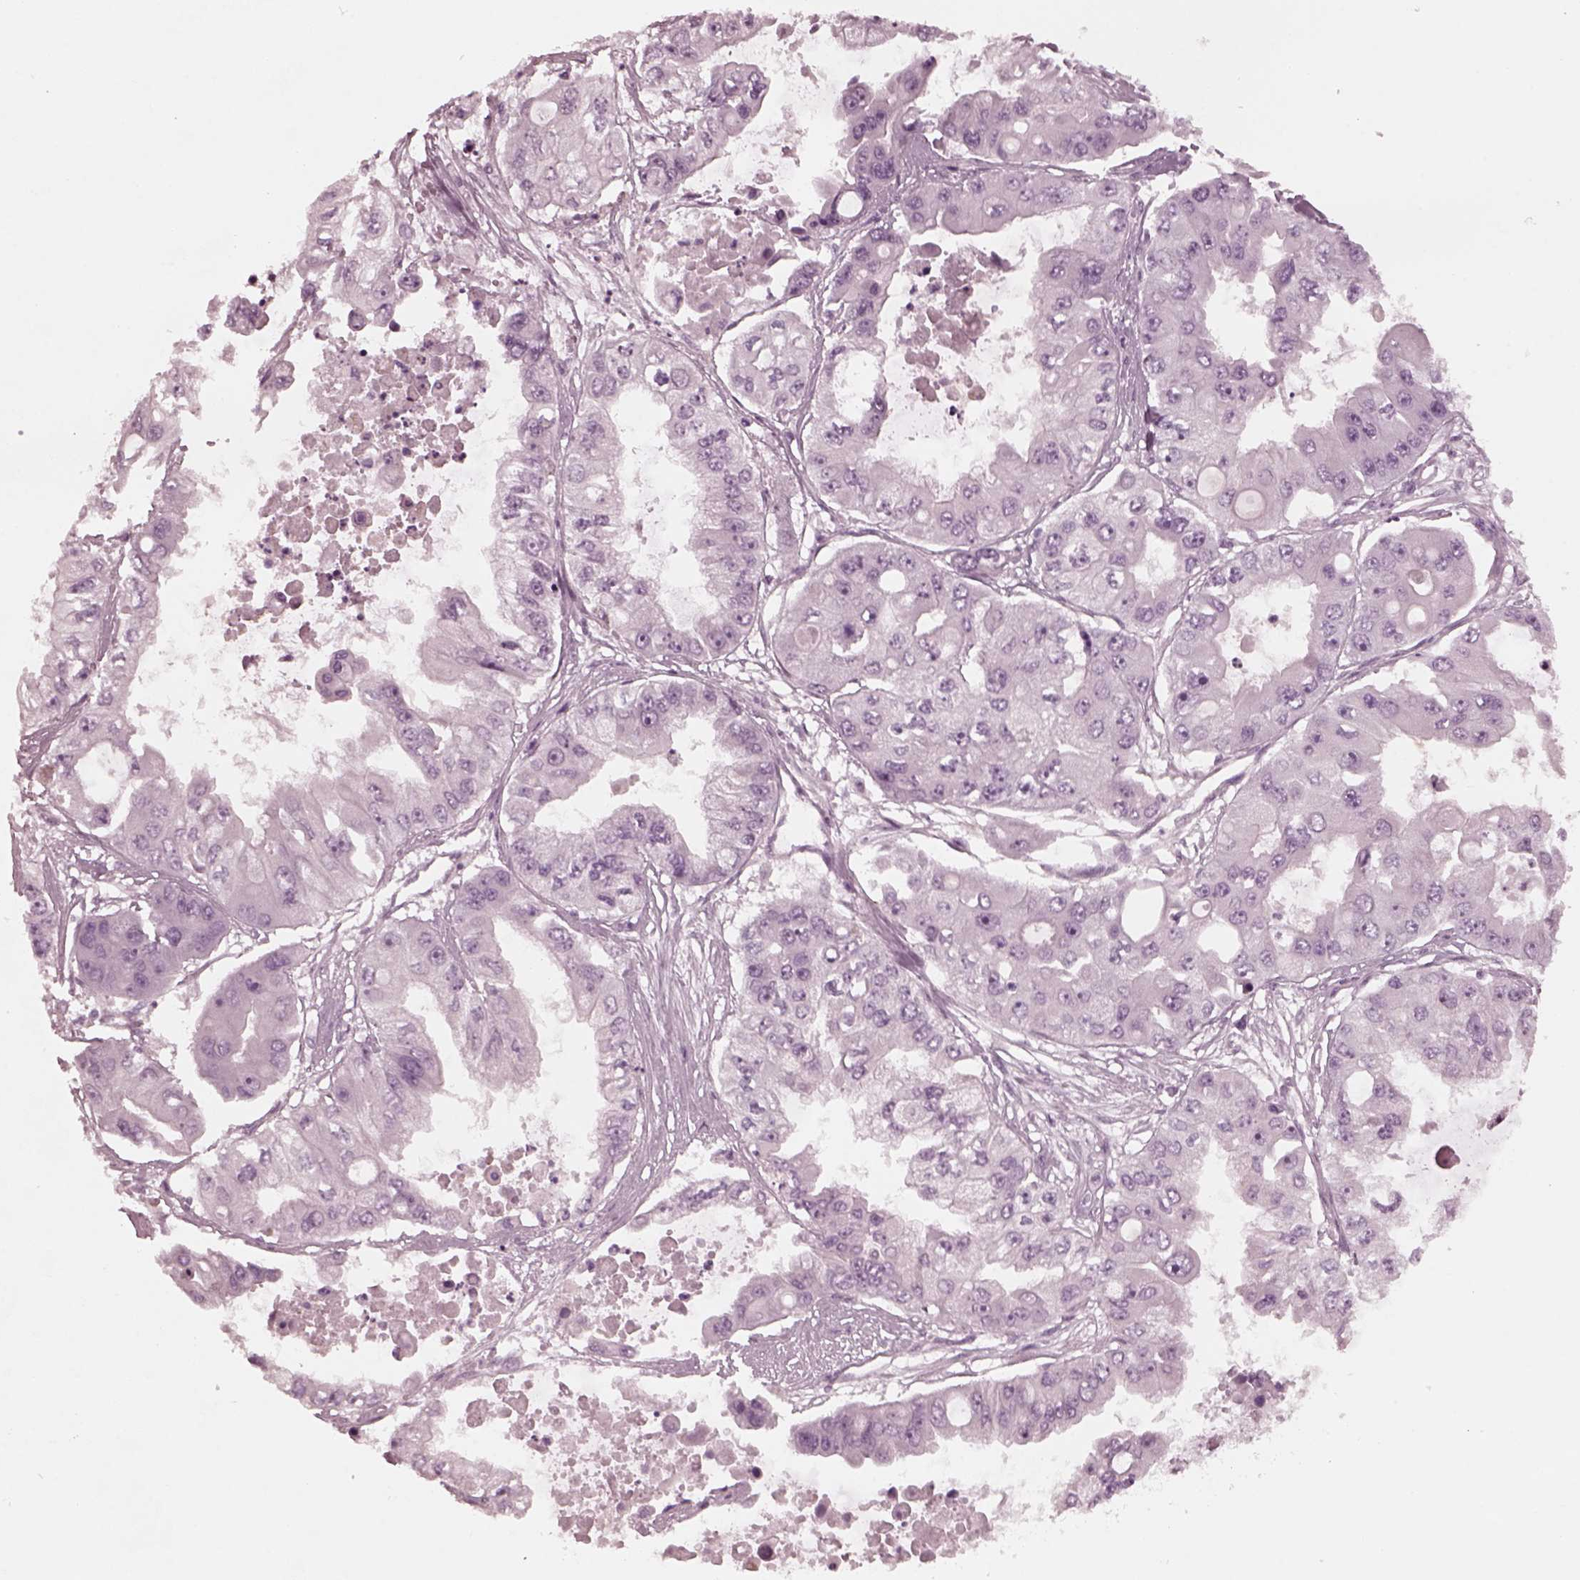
{"staining": {"intensity": "negative", "quantity": "none", "location": "none"}, "tissue": "ovarian cancer", "cell_type": "Tumor cells", "image_type": "cancer", "snomed": [{"axis": "morphology", "description": "Cystadenocarcinoma, serous, NOS"}, {"axis": "topography", "description": "Ovary"}], "caption": "The photomicrograph shows no significant staining in tumor cells of ovarian serous cystadenocarcinoma.", "gene": "KIF6", "patient": {"sex": "female", "age": 56}}